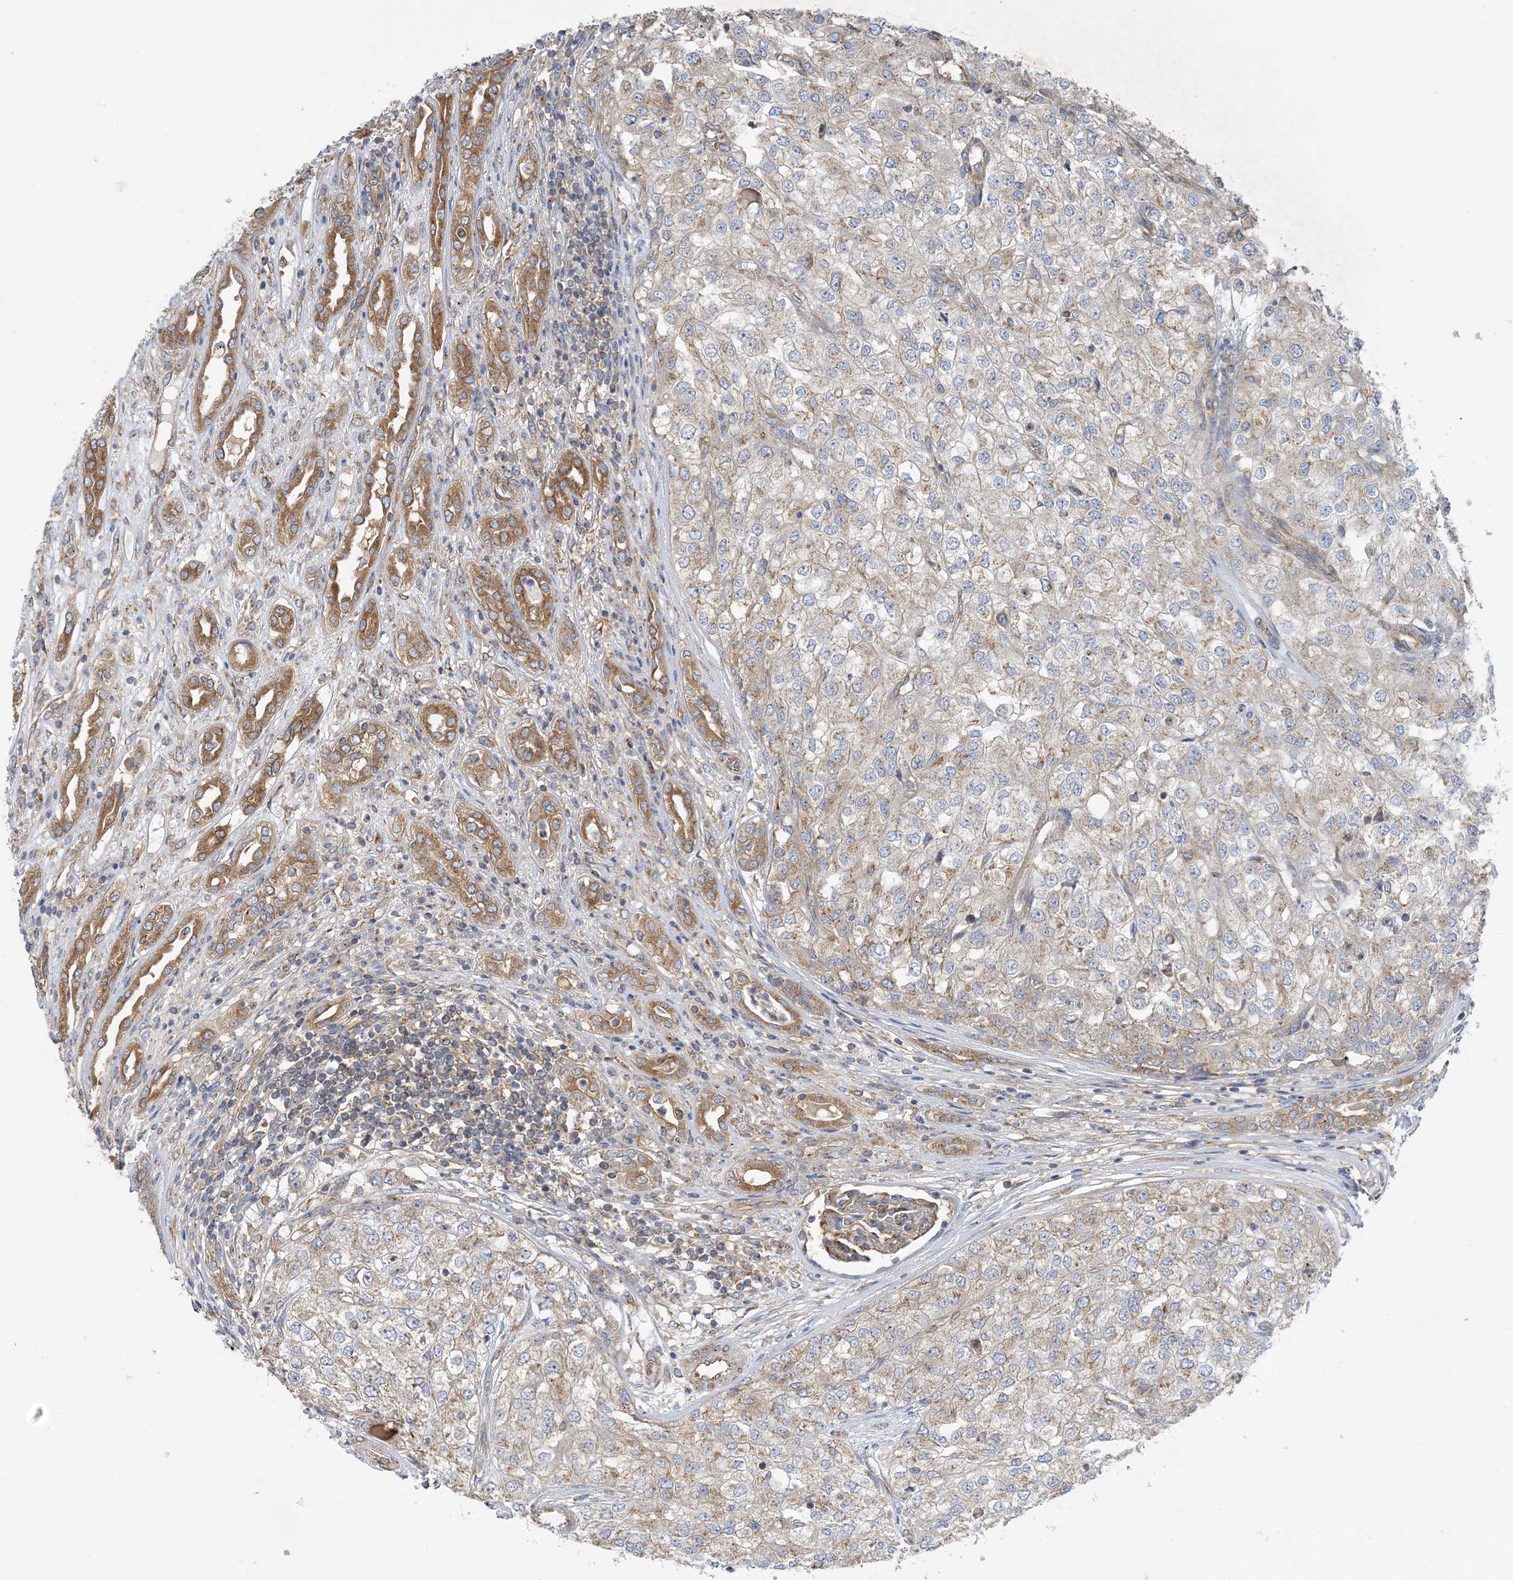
{"staining": {"intensity": "weak", "quantity": "25%-75%", "location": "cytoplasmic/membranous"}, "tissue": "renal cancer", "cell_type": "Tumor cells", "image_type": "cancer", "snomed": [{"axis": "morphology", "description": "Adenocarcinoma, NOS"}, {"axis": "topography", "description": "Kidney"}], "caption": "Approximately 25%-75% of tumor cells in human renal adenocarcinoma display weak cytoplasmic/membranous protein expression as visualized by brown immunohistochemical staining.", "gene": "SIDT1", "patient": {"sex": "female", "age": 54}}